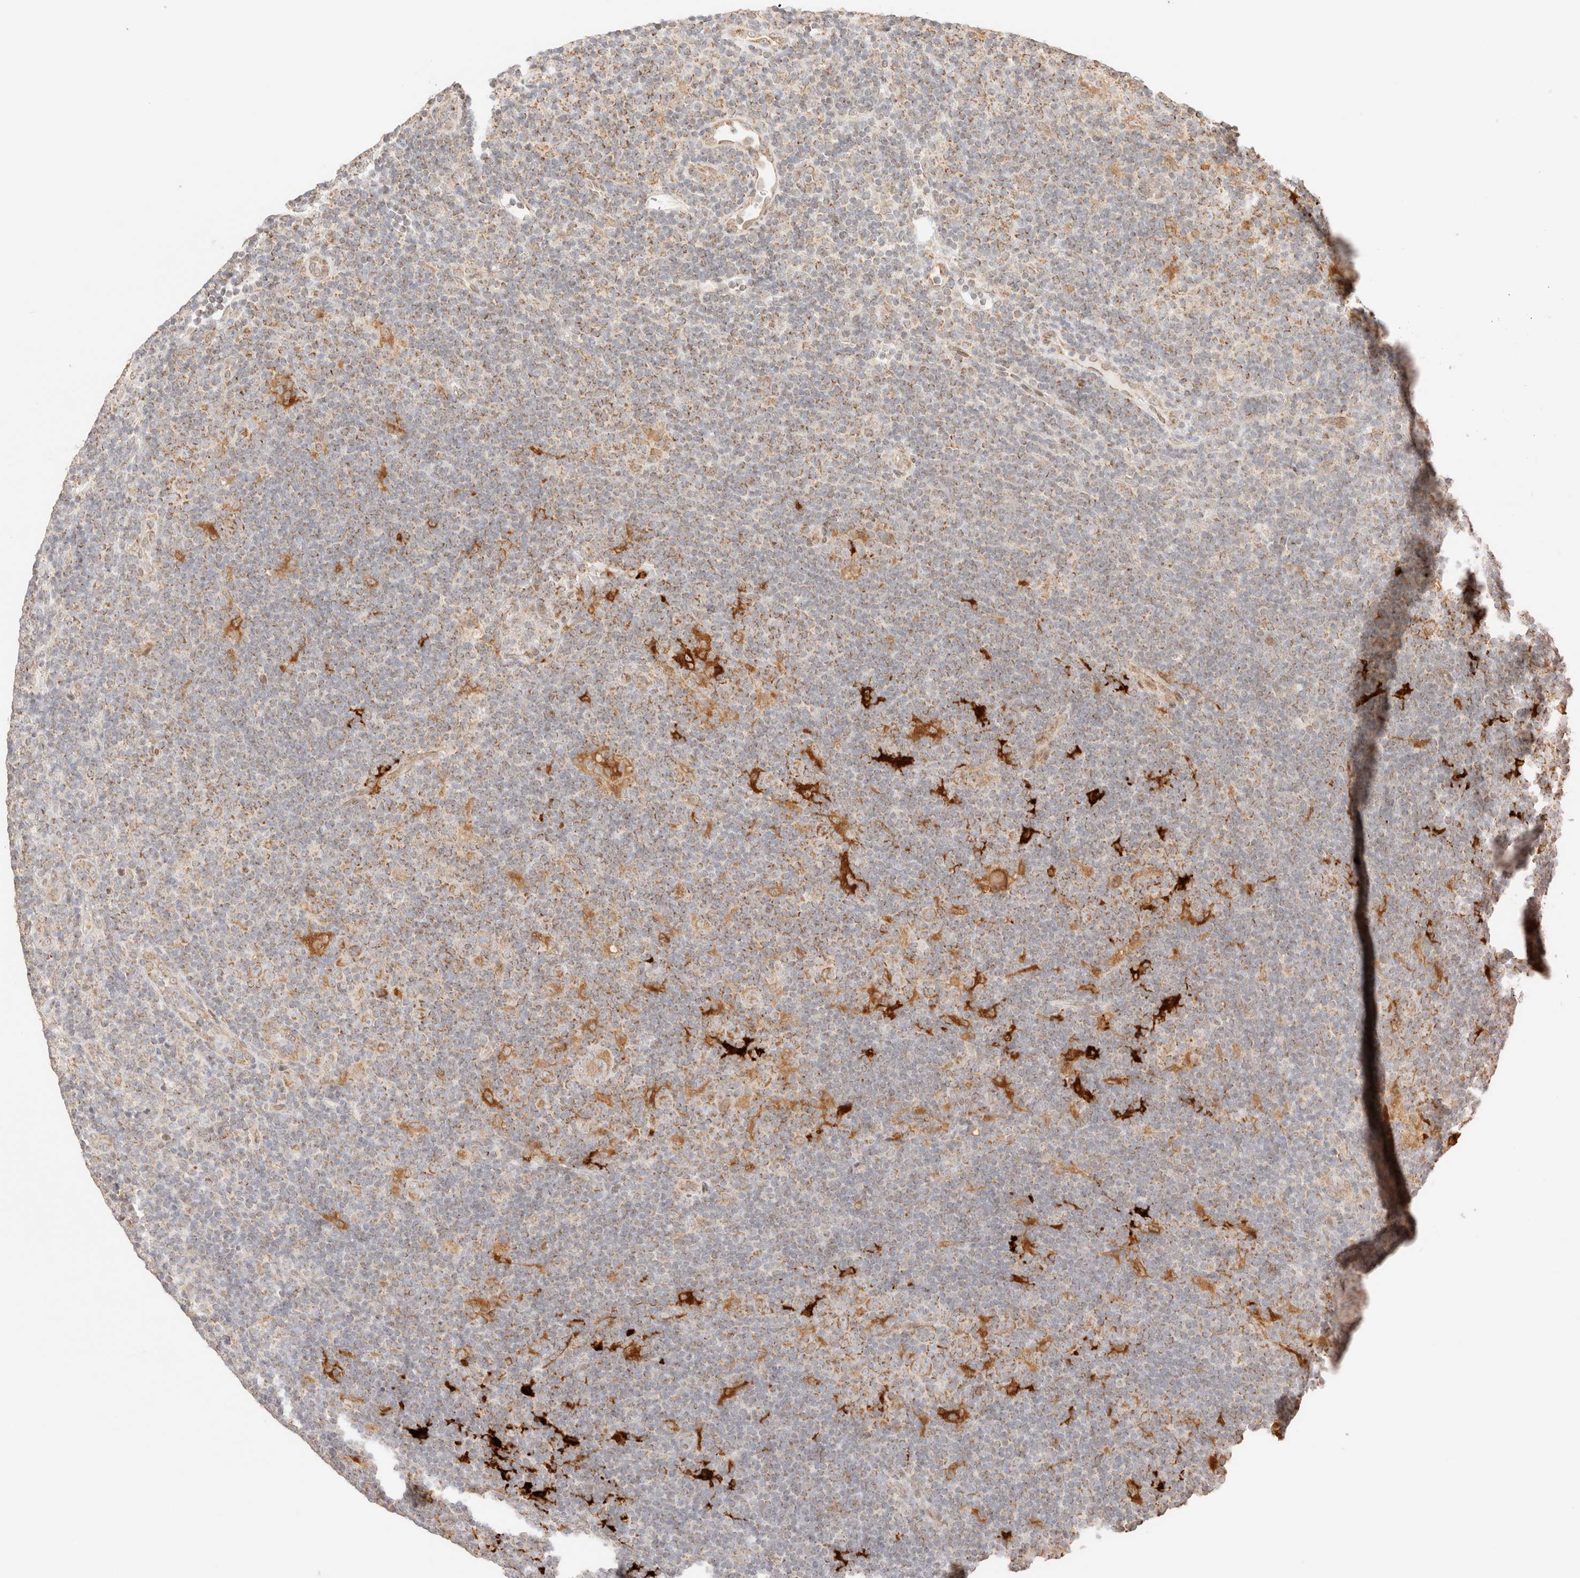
{"staining": {"intensity": "moderate", "quantity": ">75%", "location": "cytoplasmic/membranous"}, "tissue": "lymphoma", "cell_type": "Tumor cells", "image_type": "cancer", "snomed": [{"axis": "morphology", "description": "Hodgkin's disease, NOS"}, {"axis": "topography", "description": "Lymph node"}], "caption": "Immunohistochemical staining of Hodgkin's disease demonstrates medium levels of moderate cytoplasmic/membranous protein positivity in approximately >75% of tumor cells. (brown staining indicates protein expression, while blue staining denotes nuclei).", "gene": "TACO1", "patient": {"sex": "female", "age": 57}}